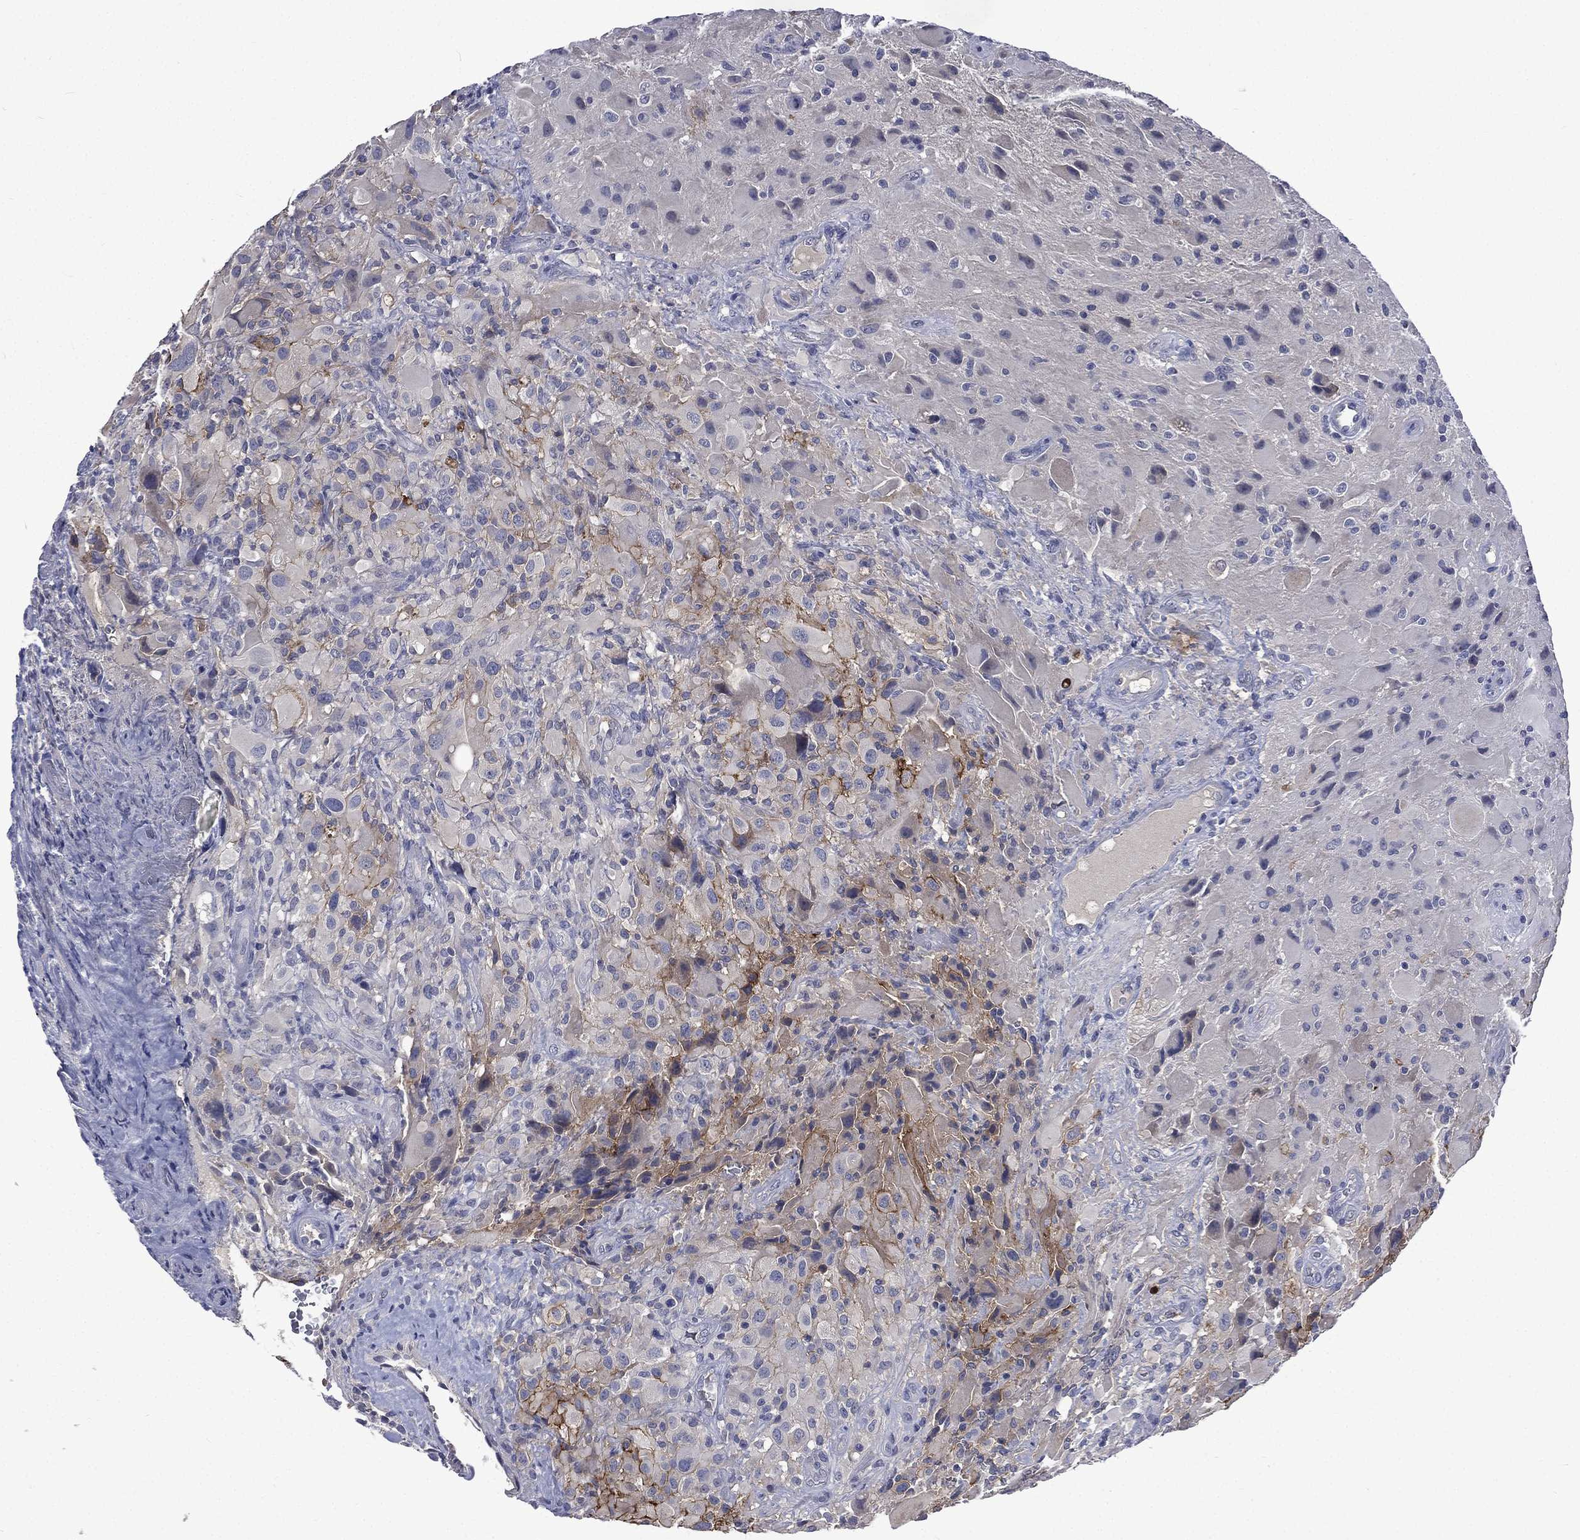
{"staining": {"intensity": "negative", "quantity": "none", "location": "none"}, "tissue": "glioma", "cell_type": "Tumor cells", "image_type": "cancer", "snomed": [{"axis": "morphology", "description": "Glioma, malignant, High grade"}, {"axis": "topography", "description": "Cerebral cortex"}], "caption": "High magnification brightfield microscopy of glioma stained with DAB (3,3'-diaminobenzidine) (brown) and counterstained with hematoxylin (blue): tumor cells show no significant positivity.", "gene": "CA12", "patient": {"sex": "male", "age": 35}}